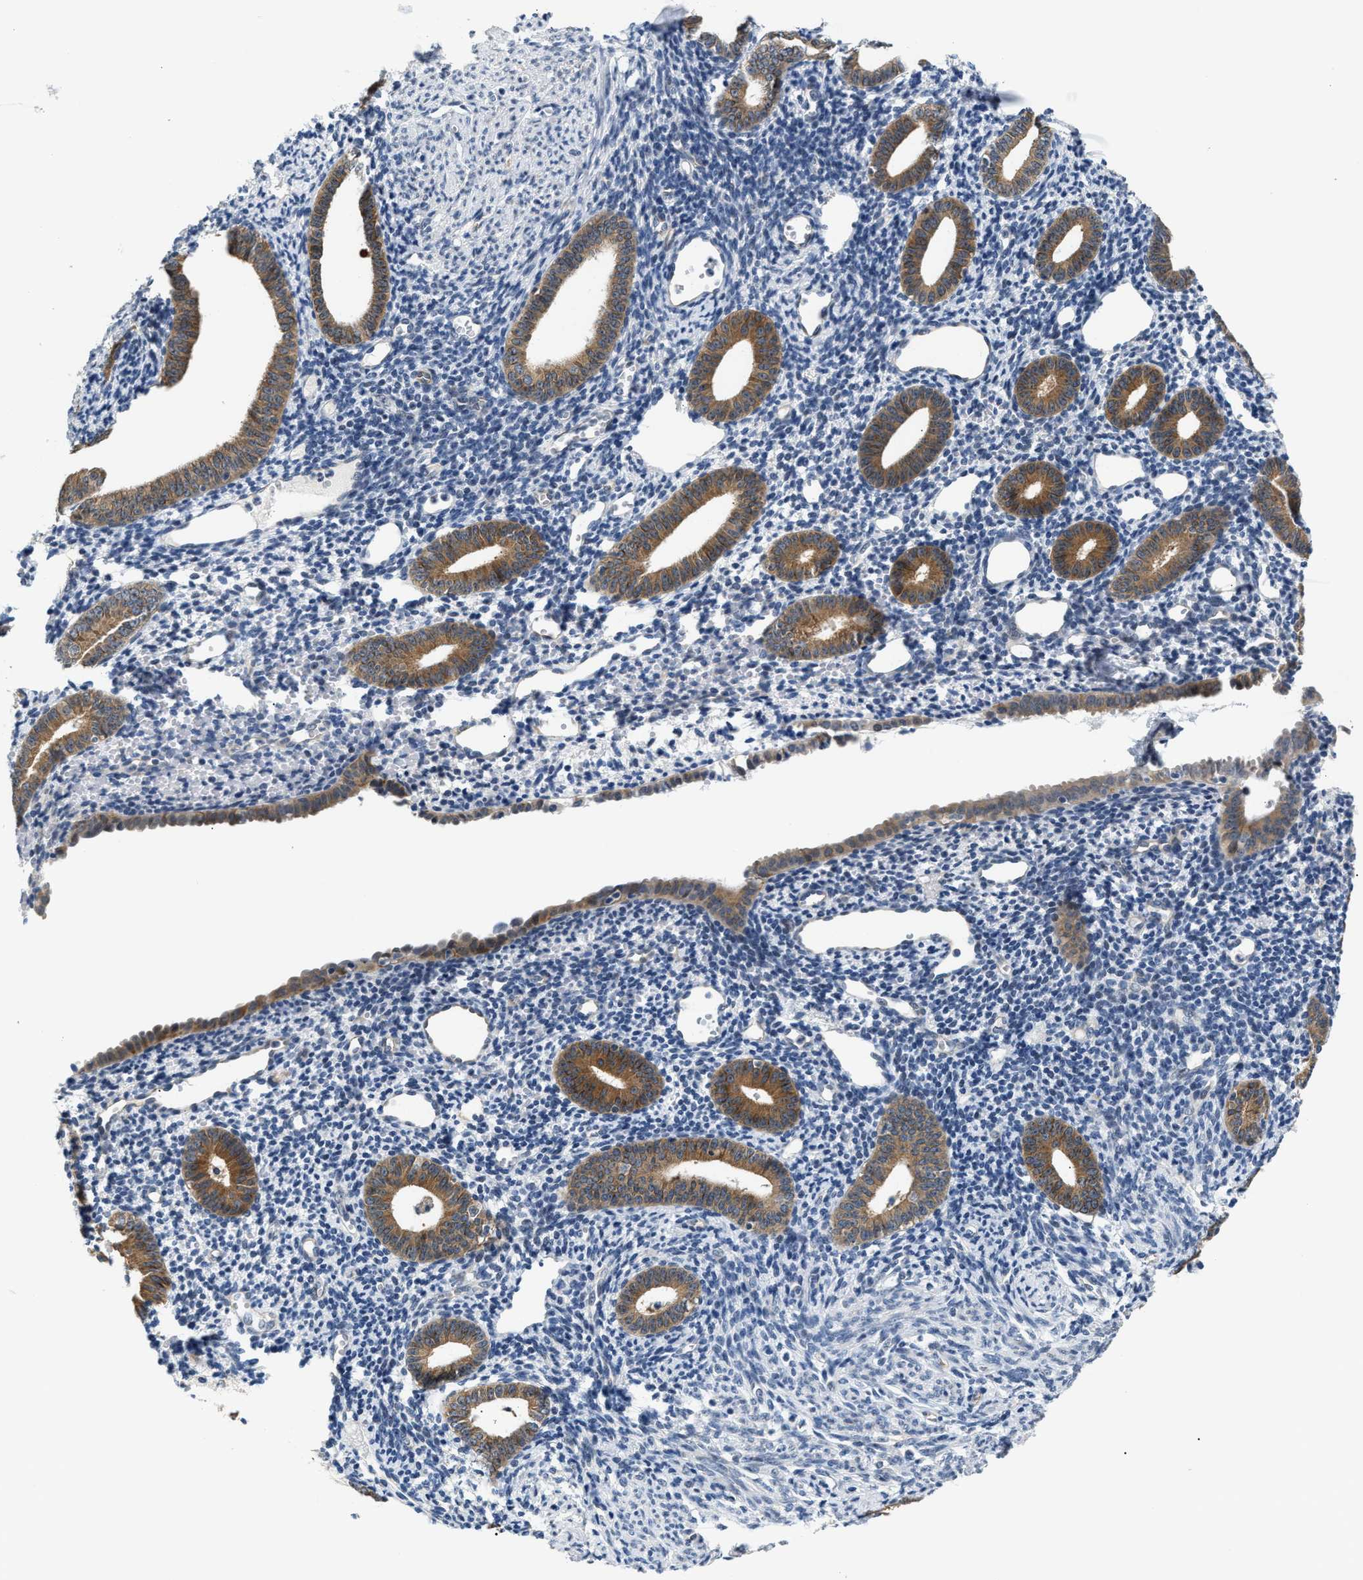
{"staining": {"intensity": "negative", "quantity": "none", "location": "none"}, "tissue": "endometrium", "cell_type": "Cells in endometrial stroma", "image_type": "normal", "snomed": [{"axis": "morphology", "description": "Normal tissue, NOS"}, {"axis": "topography", "description": "Endometrium"}], "caption": "This is a image of immunohistochemistry staining of benign endometrium, which shows no staining in cells in endometrial stroma. (DAB immunohistochemistry with hematoxylin counter stain).", "gene": "PPM1H", "patient": {"sex": "female", "age": 50}}